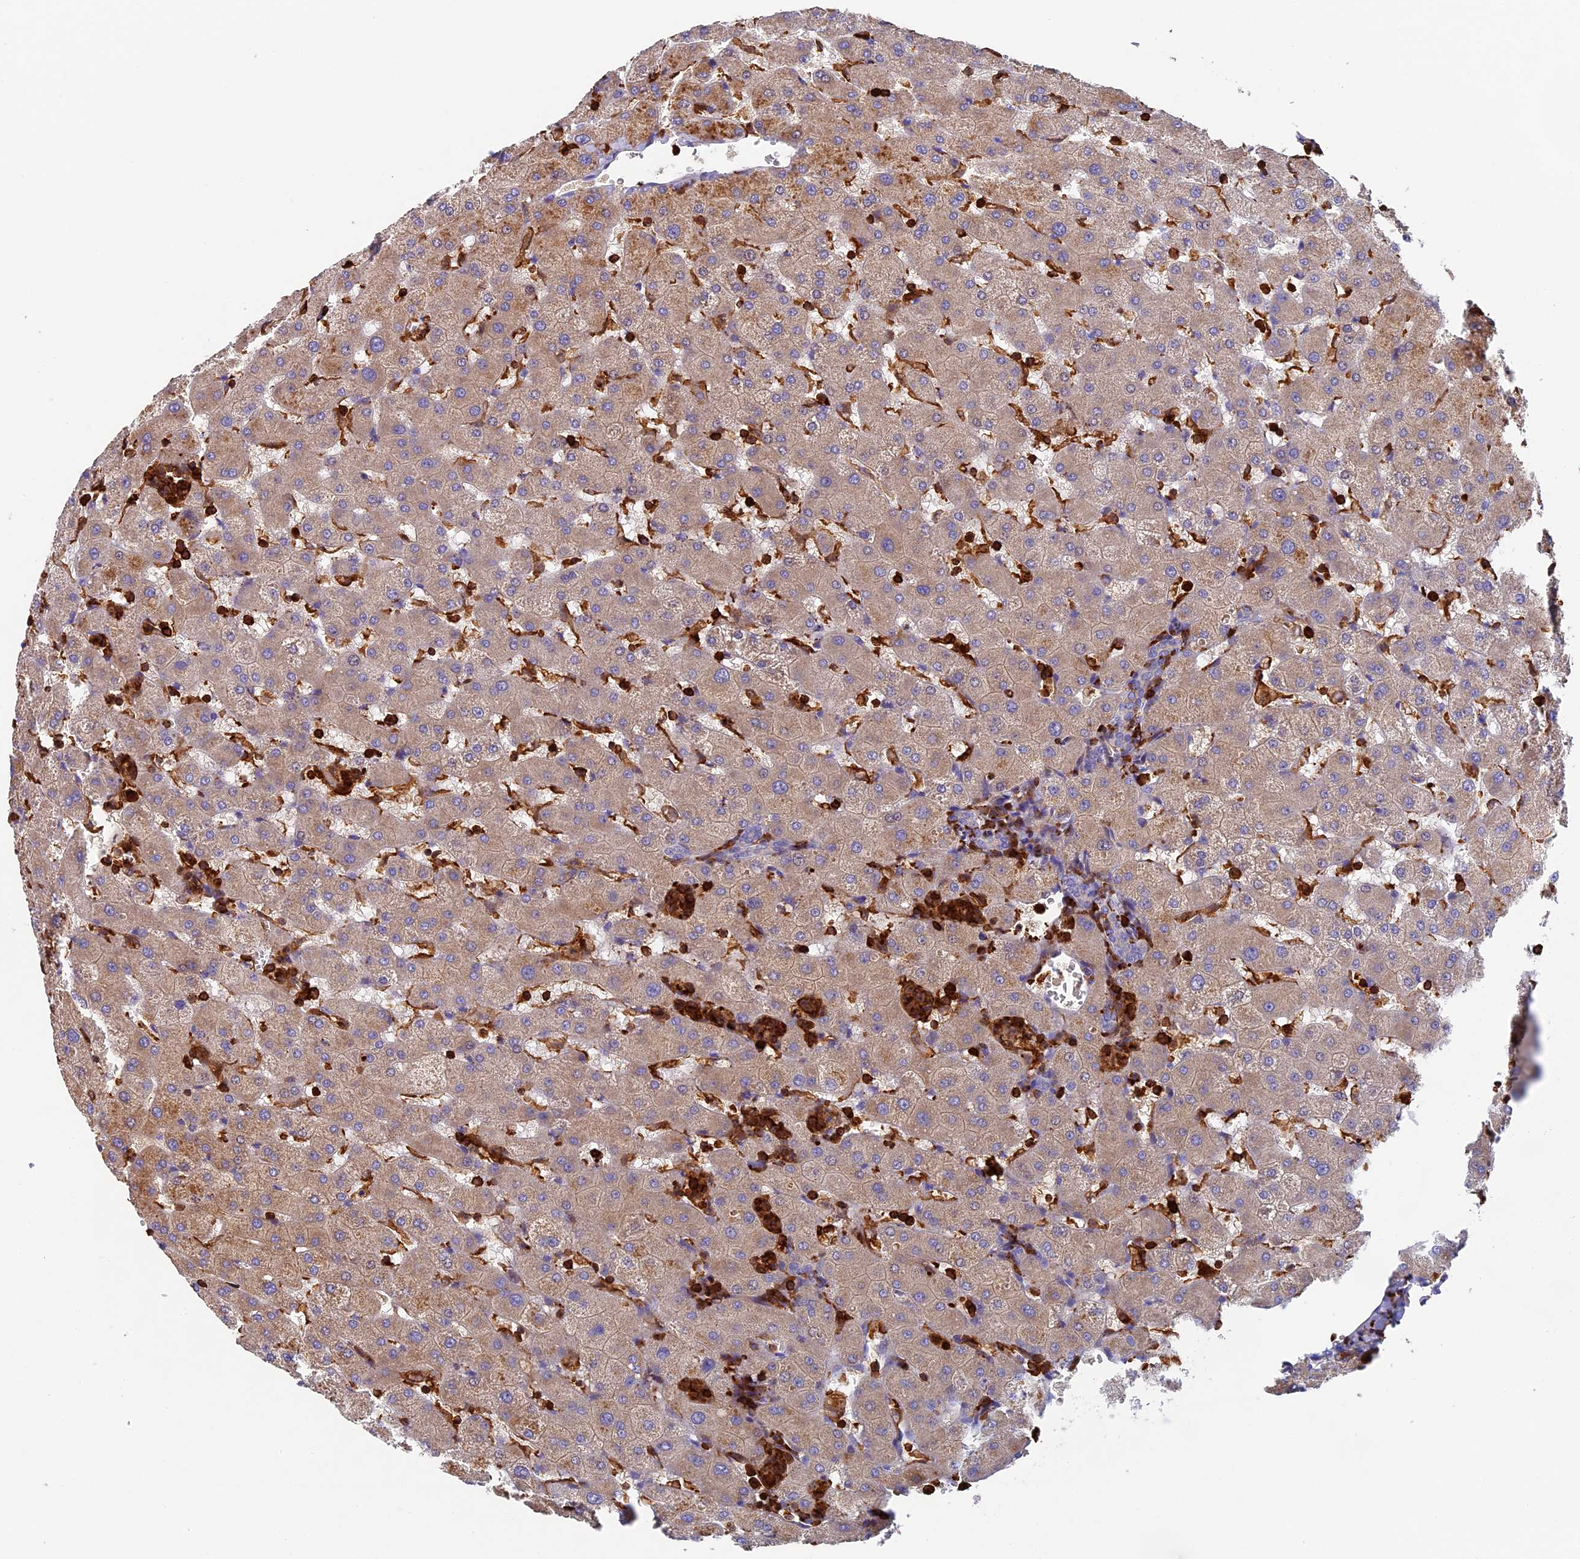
{"staining": {"intensity": "negative", "quantity": "none", "location": "none"}, "tissue": "liver", "cell_type": "Cholangiocytes", "image_type": "normal", "snomed": [{"axis": "morphology", "description": "Normal tissue, NOS"}, {"axis": "topography", "description": "Liver"}], "caption": "This is a histopathology image of immunohistochemistry staining of benign liver, which shows no staining in cholangiocytes.", "gene": "ADAT1", "patient": {"sex": "female", "age": 63}}